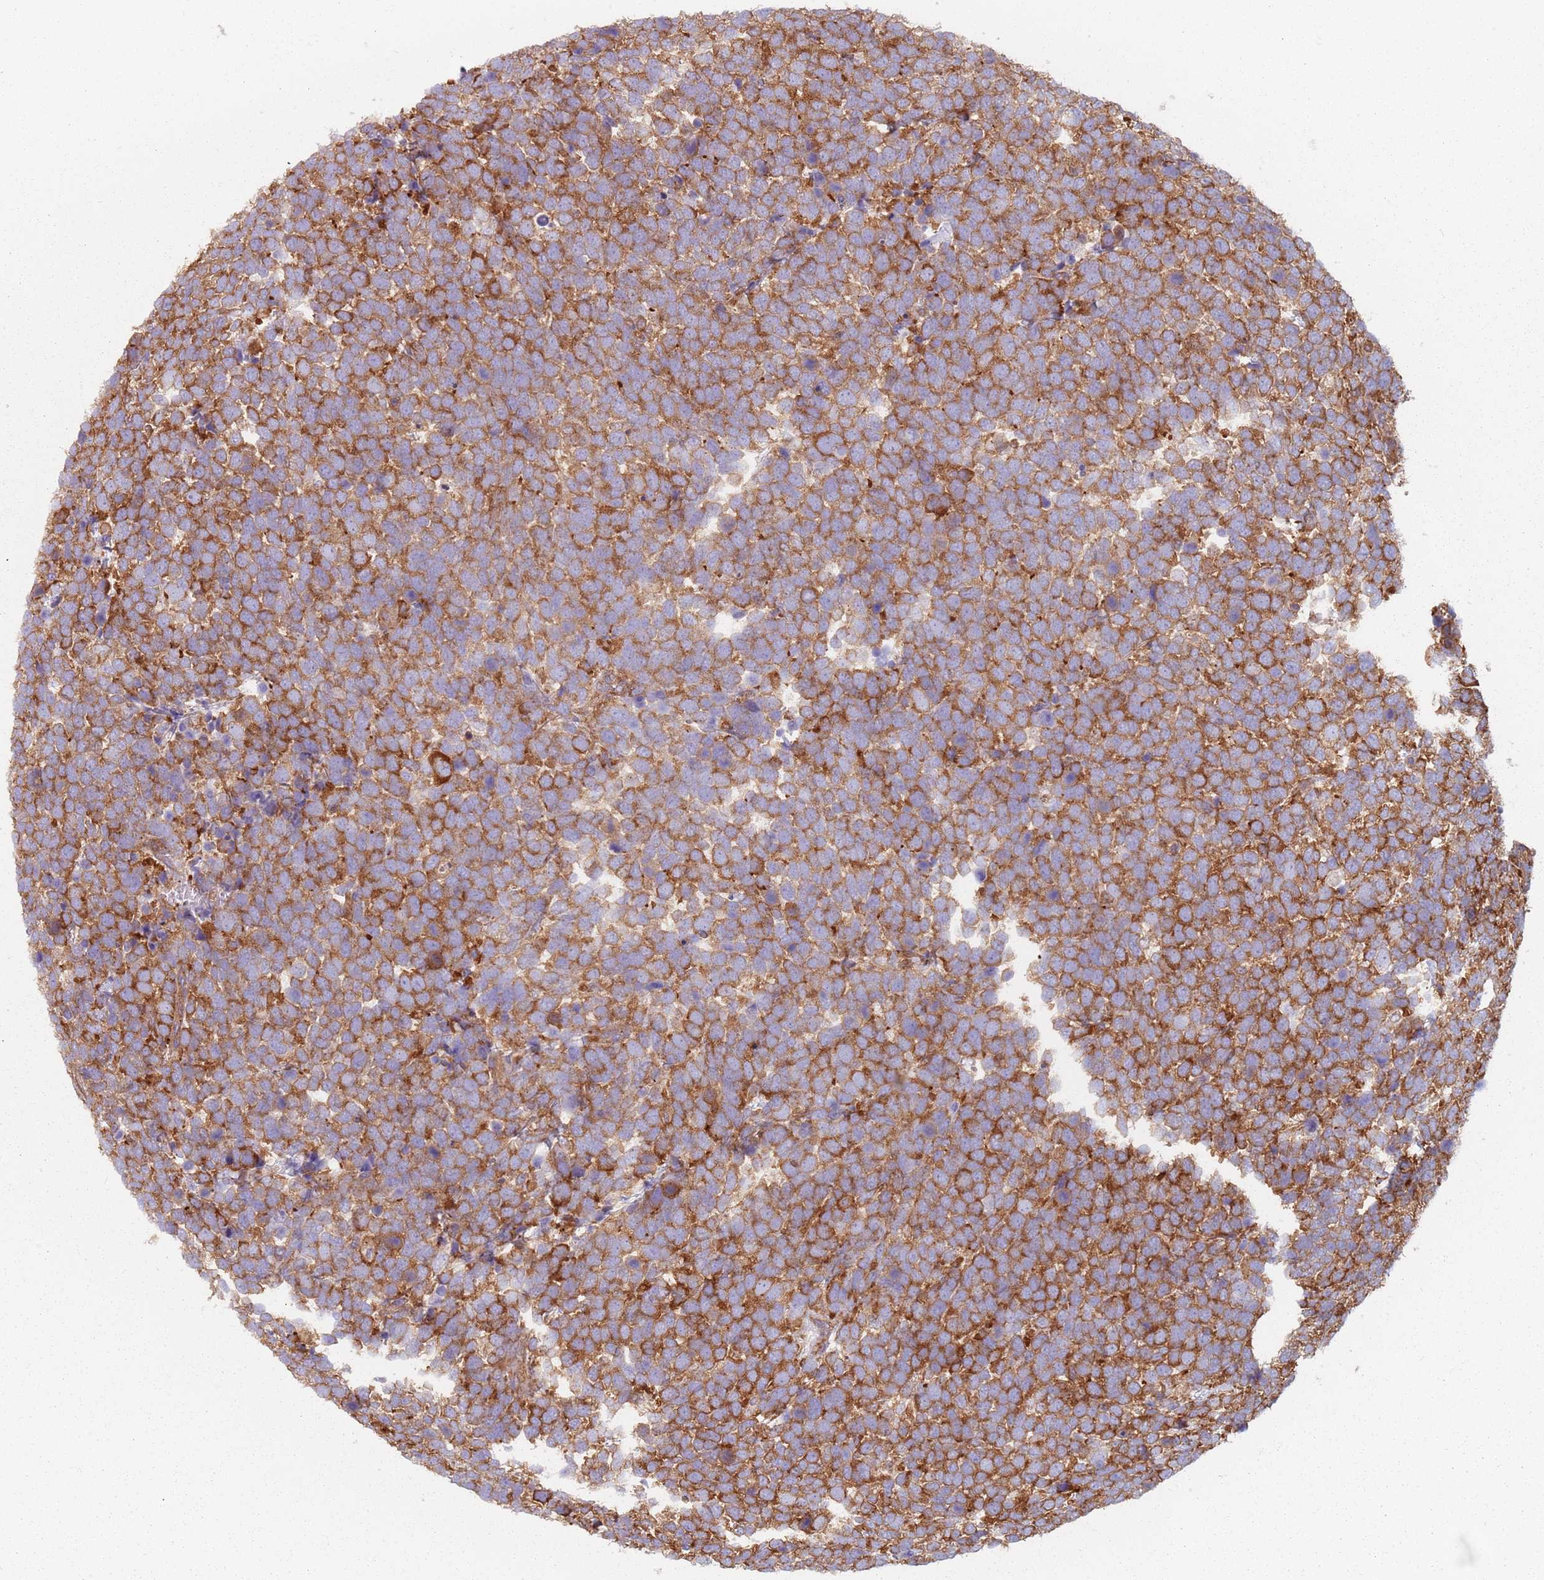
{"staining": {"intensity": "strong", "quantity": ">75%", "location": "cytoplasmic/membranous"}, "tissue": "urothelial cancer", "cell_type": "Tumor cells", "image_type": "cancer", "snomed": [{"axis": "morphology", "description": "Urothelial carcinoma, High grade"}, {"axis": "topography", "description": "Urinary bladder"}], "caption": "This photomicrograph reveals urothelial cancer stained with immunohistochemistry (IHC) to label a protein in brown. The cytoplasmic/membranous of tumor cells show strong positivity for the protein. Nuclei are counter-stained blue.", "gene": "TPD52L2", "patient": {"sex": "female", "age": 82}}